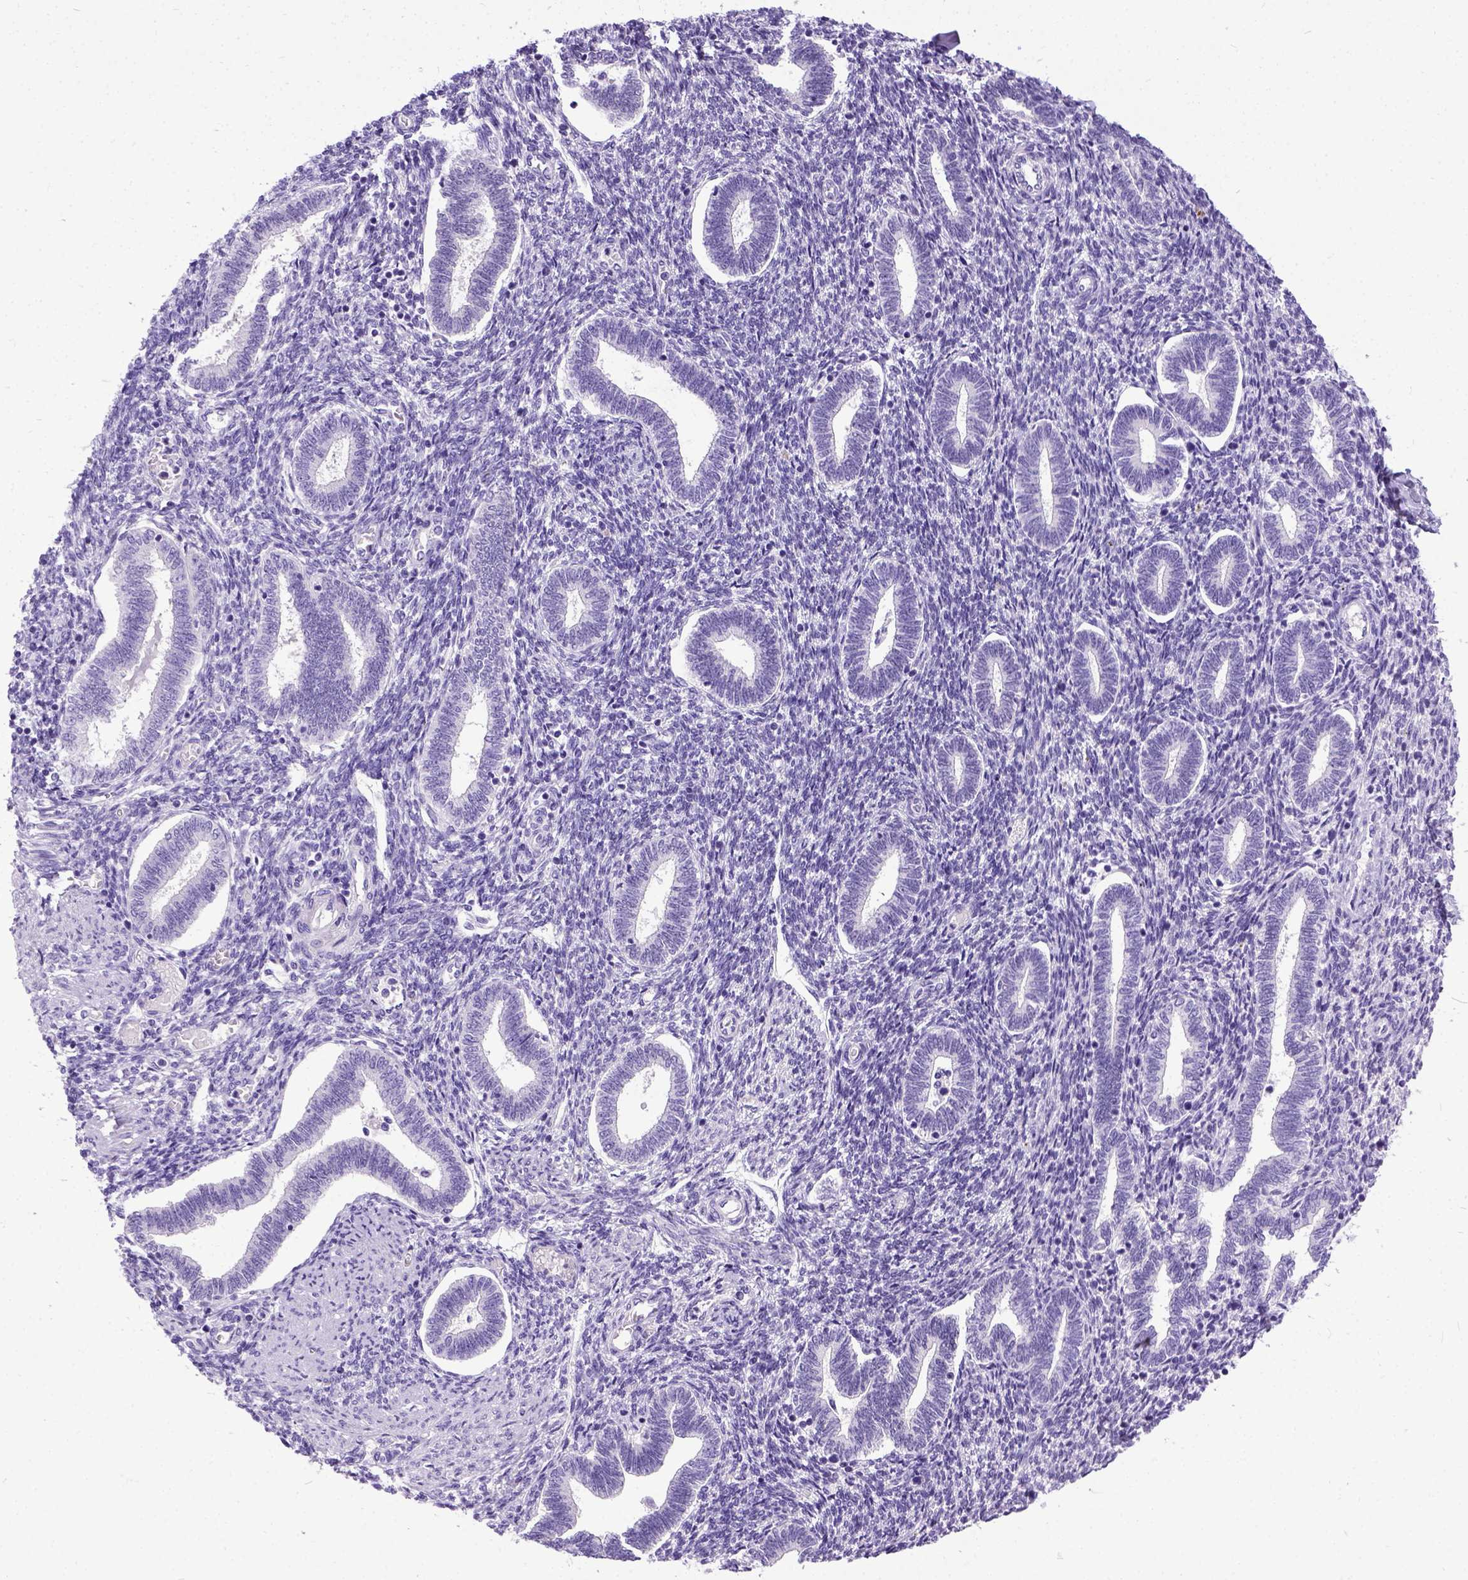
{"staining": {"intensity": "negative", "quantity": "none", "location": "none"}, "tissue": "endometrium", "cell_type": "Cells in endometrial stroma", "image_type": "normal", "snomed": [{"axis": "morphology", "description": "Normal tissue, NOS"}, {"axis": "topography", "description": "Endometrium"}], "caption": "Image shows no protein expression in cells in endometrial stroma of benign endometrium. The staining was performed using DAB to visualize the protein expression in brown, while the nuclei were stained in blue with hematoxylin (Magnification: 20x).", "gene": "IGF2", "patient": {"sex": "female", "age": 42}}